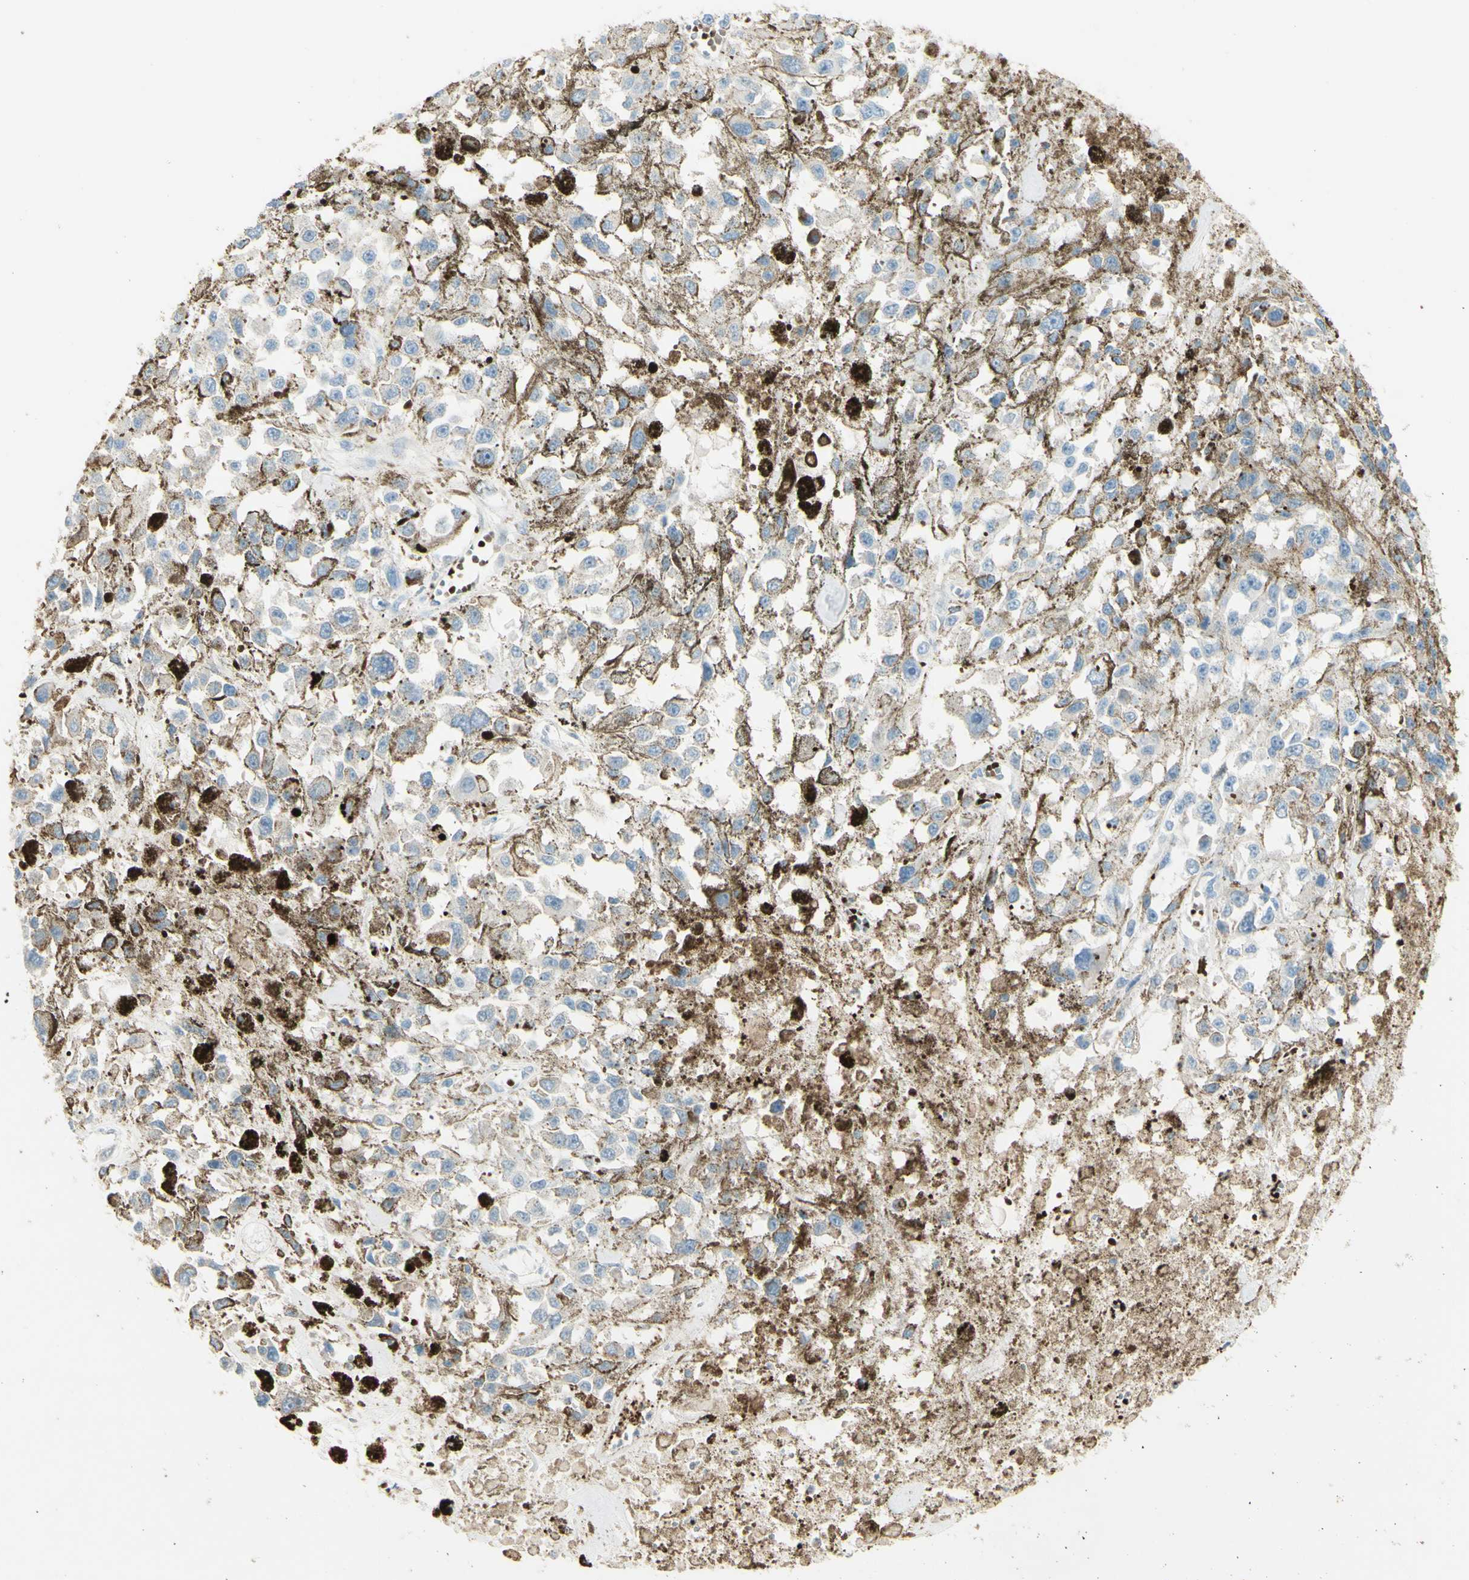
{"staining": {"intensity": "negative", "quantity": "none", "location": "none"}, "tissue": "melanoma", "cell_type": "Tumor cells", "image_type": "cancer", "snomed": [{"axis": "morphology", "description": "Malignant melanoma, Metastatic site"}, {"axis": "topography", "description": "Lymph node"}], "caption": "DAB (3,3'-diaminobenzidine) immunohistochemical staining of human melanoma demonstrates no significant positivity in tumor cells. (Immunohistochemistry, brightfield microscopy, high magnification).", "gene": "GAN", "patient": {"sex": "male", "age": 59}}